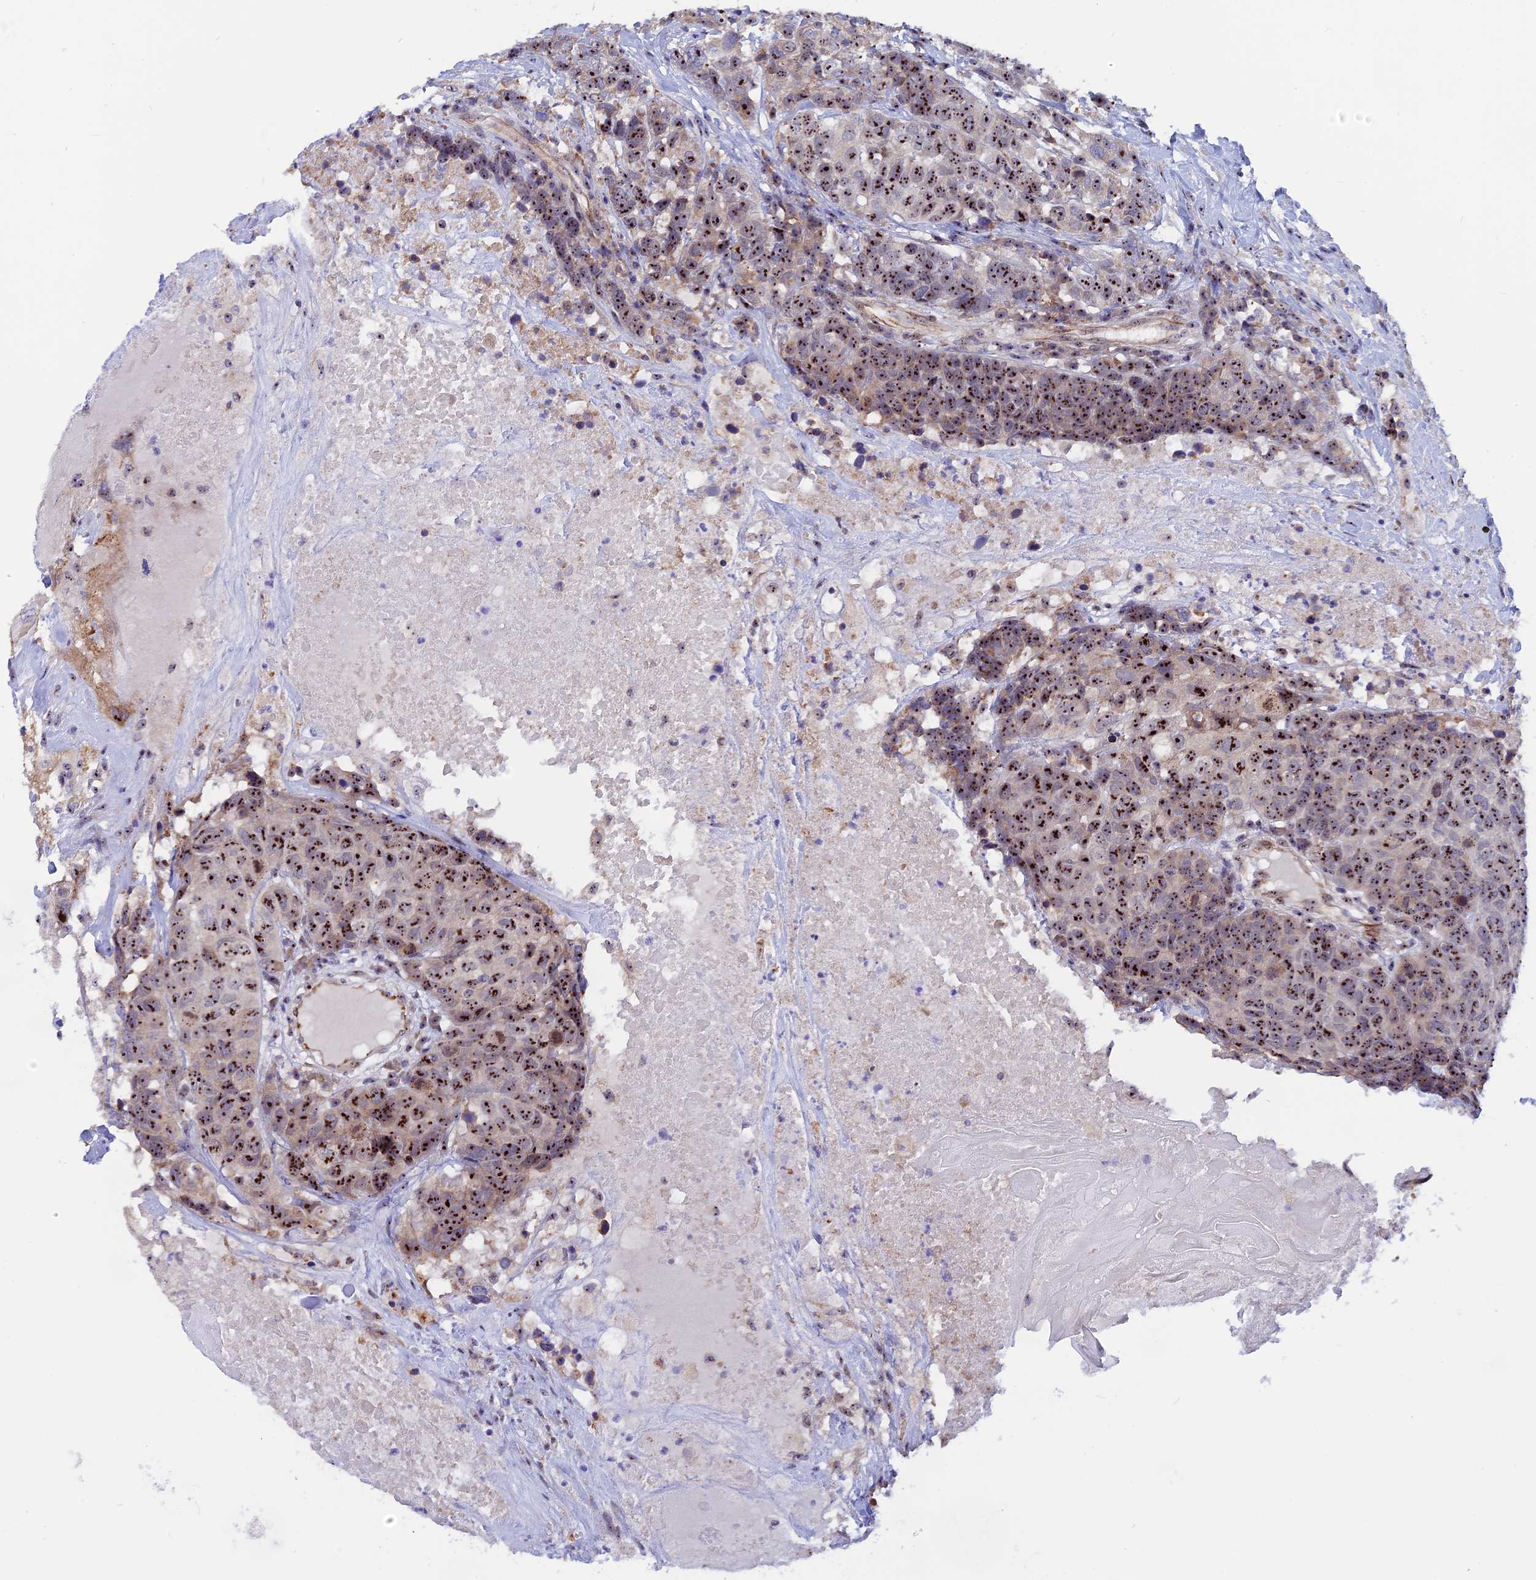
{"staining": {"intensity": "strong", "quantity": ">75%", "location": "nuclear"}, "tissue": "head and neck cancer", "cell_type": "Tumor cells", "image_type": "cancer", "snomed": [{"axis": "morphology", "description": "Squamous cell carcinoma, NOS"}, {"axis": "topography", "description": "Head-Neck"}], "caption": "An image showing strong nuclear expression in approximately >75% of tumor cells in head and neck squamous cell carcinoma, as visualized by brown immunohistochemical staining.", "gene": "DBNDD1", "patient": {"sex": "male", "age": 66}}